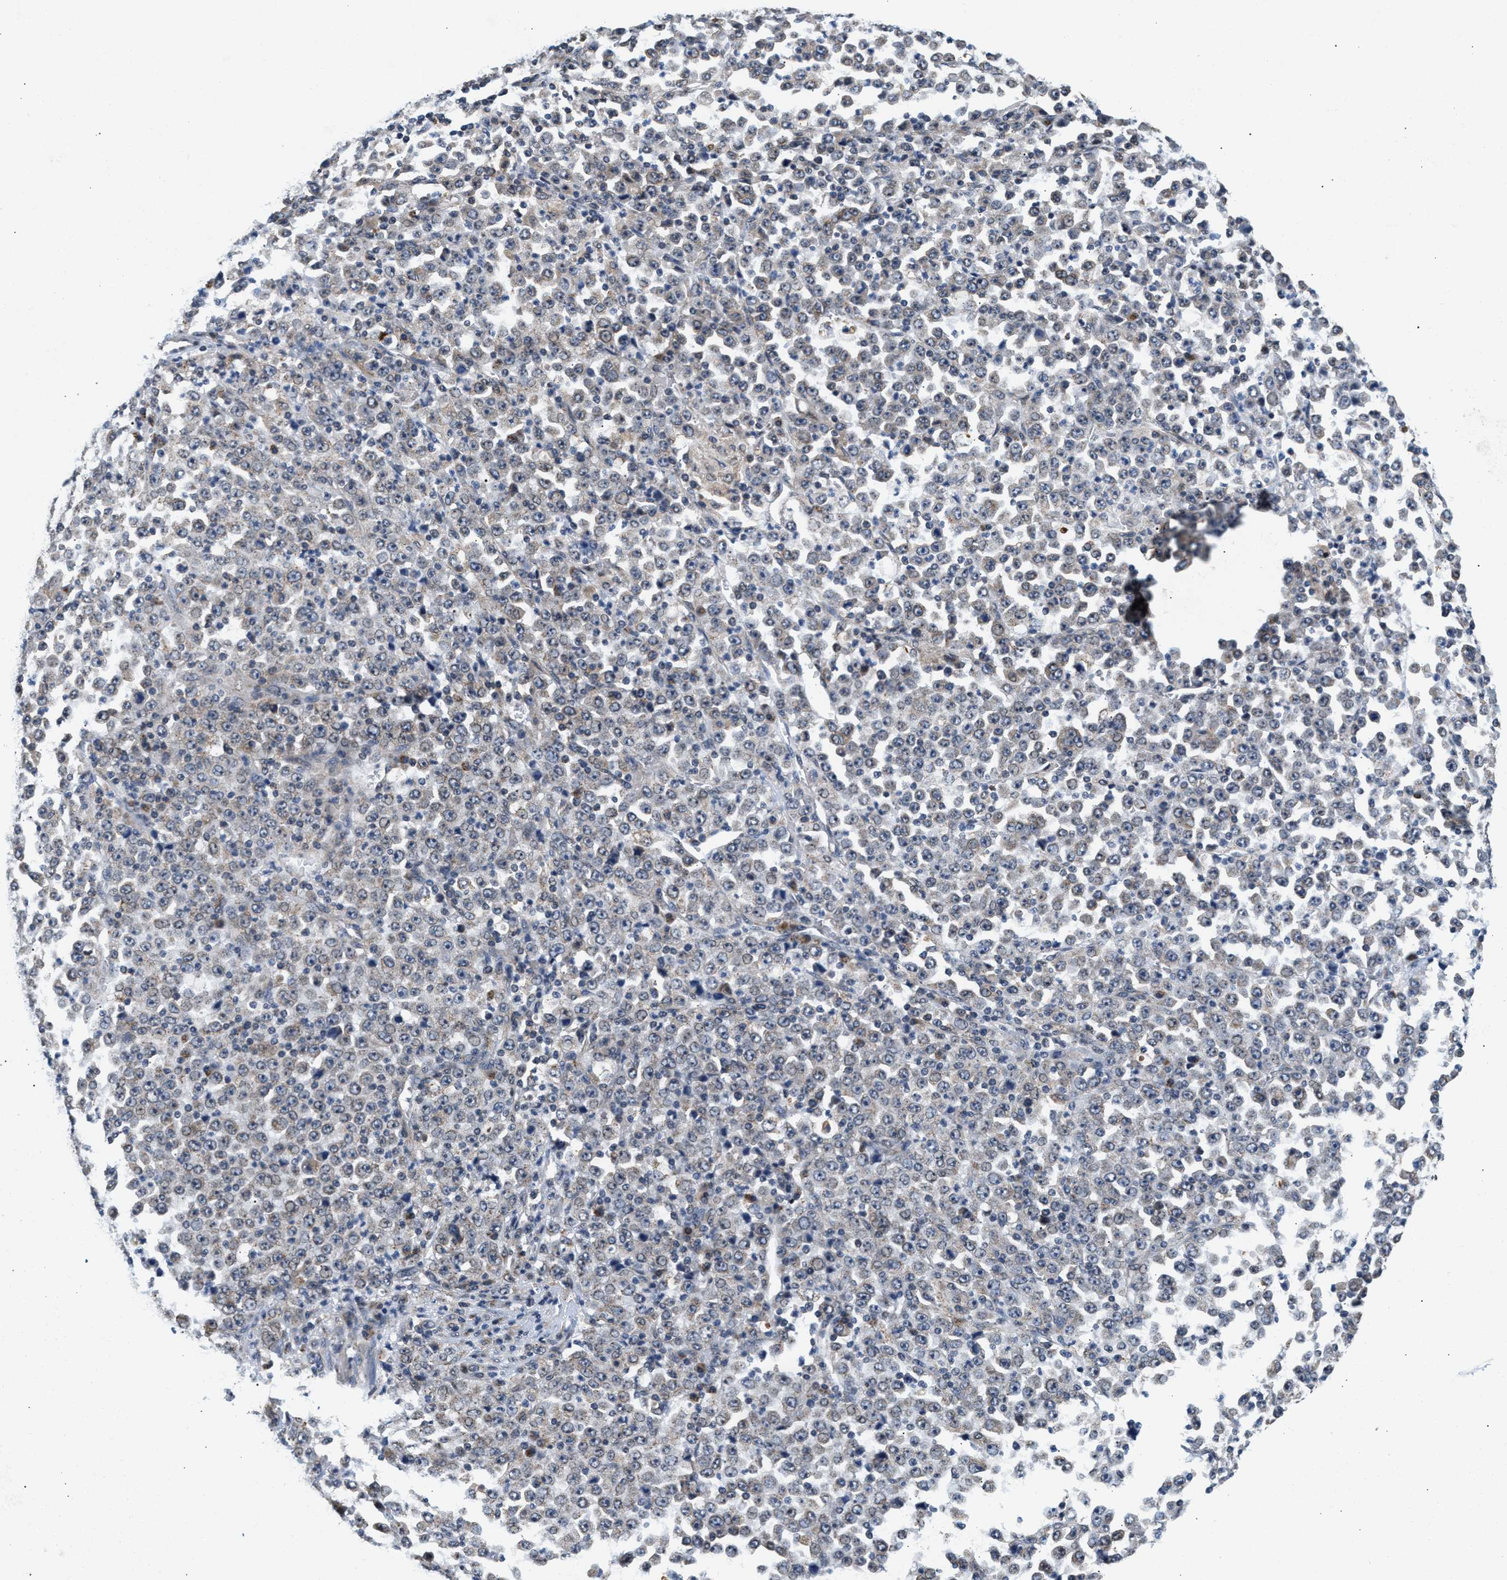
{"staining": {"intensity": "negative", "quantity": "none", "location": "none"}, "tissue": "stomach cancer", "cell_type": "Tumor cells", "image_type": "cancer", "snomed": [{"axis": "morphology", "description": "Normal tissue, NOS"}, {"axis": "morphology", "description": "Adenocarcinoma, NOS"}, {"axis": "topography", "description": "Stomach, upper"}, {"axis": "topography", "description": "Stomach"}], "caption": "A photomicrograph of stomach adenocarcinoma stained for a protein shows no brown staining in tumor cells.", "gene": "KCNMB2", "patient": {"sex": "male", "age": 59}}